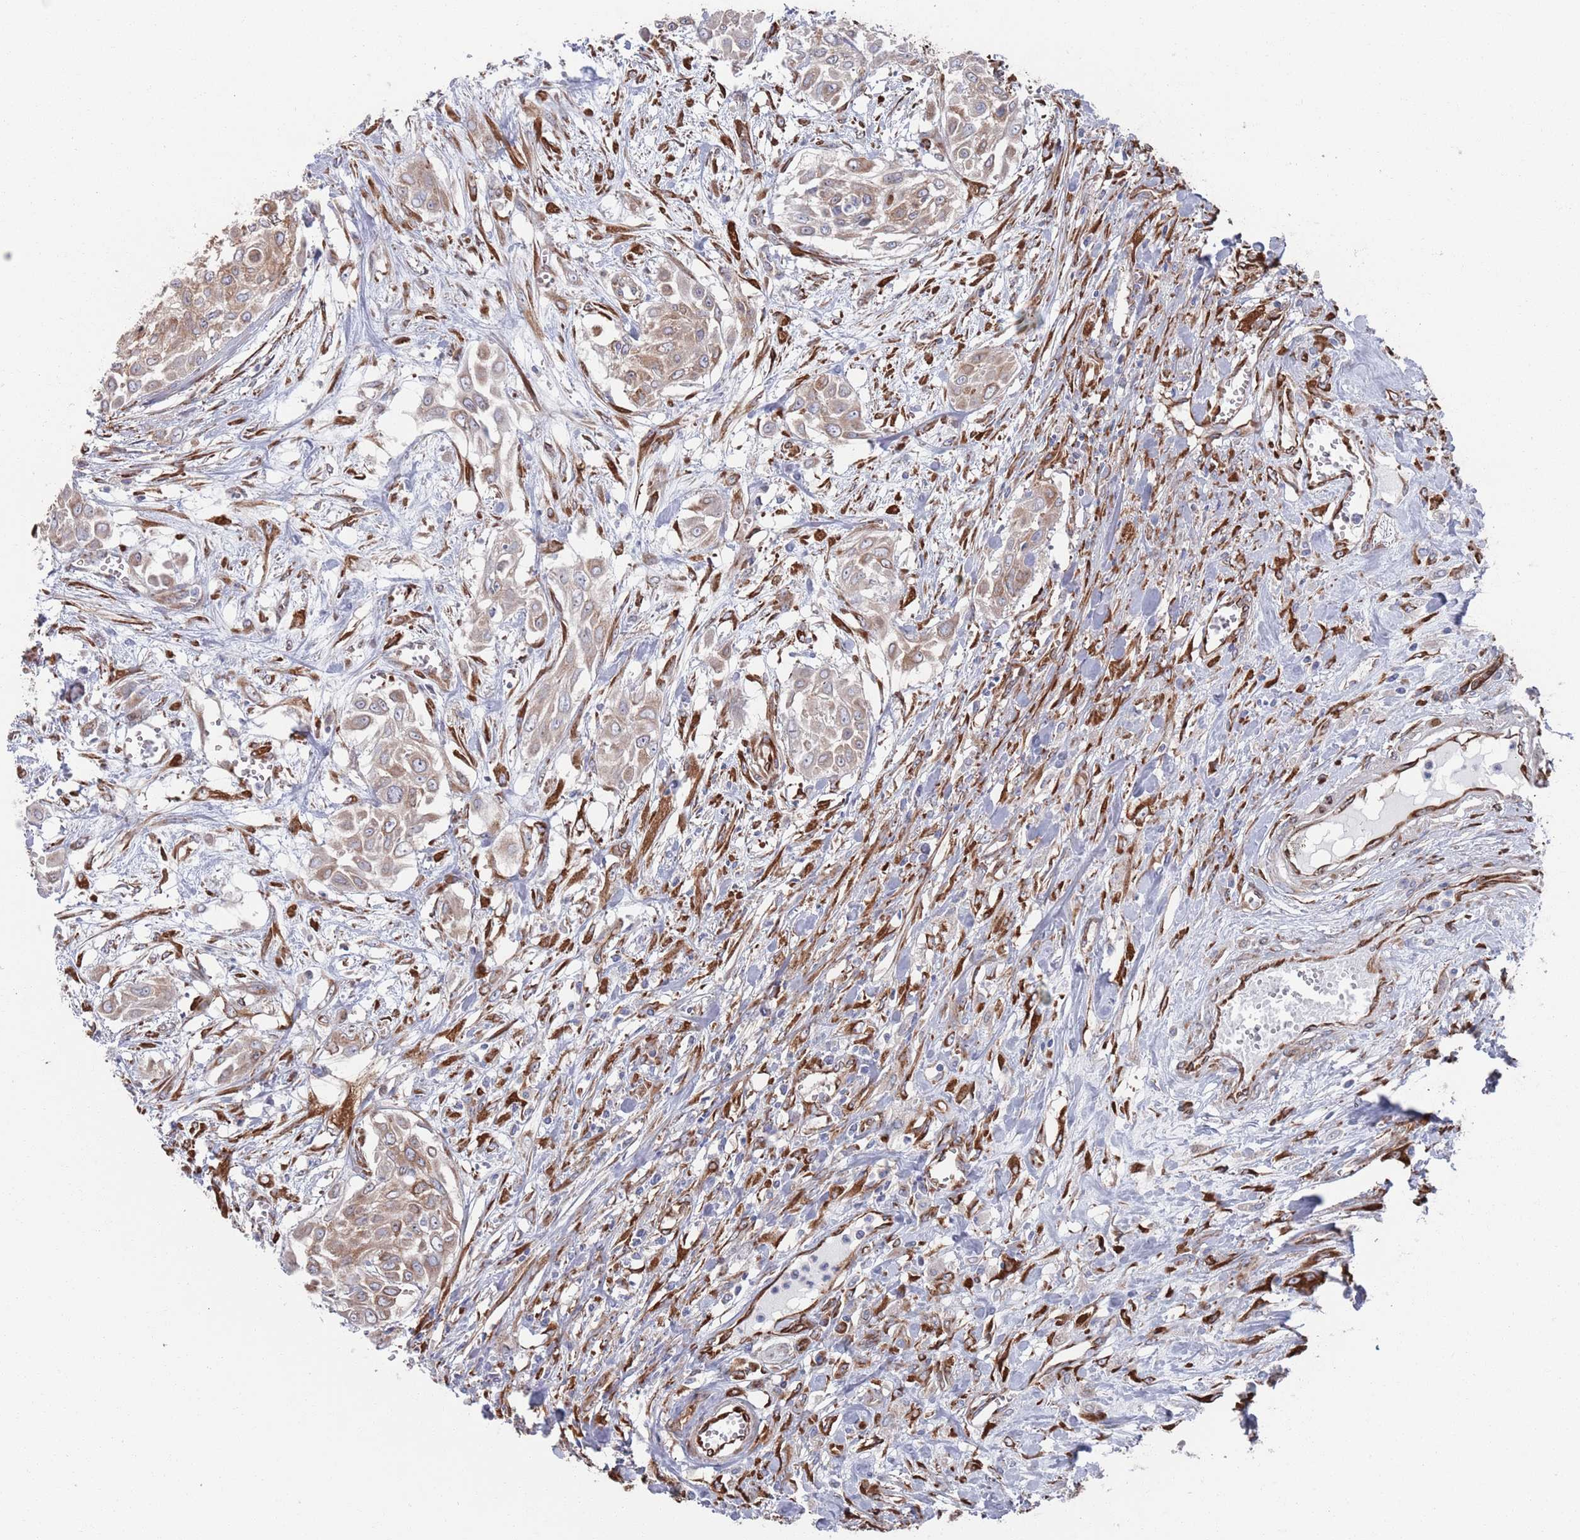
{"staining": {"intensity": "weak", "quantity": "<25%", "location": "cytoplasmic/membranous"}, "tissue": "urothelial cancer", "cell_type": "Tumor cells", "image_type": "cancer", "snomed": [{"axis": "morphology", "description": "Urothelial carcinoma, High grade"}, {"axis": "topography", "description": "Urinary bladder"}], "caption": "Urothelial cancer stained for a protein using IHC demonstrates no staining tumor cells.", "gene": "CCDC106", "patient": {"sex": "male", "age": 57}}